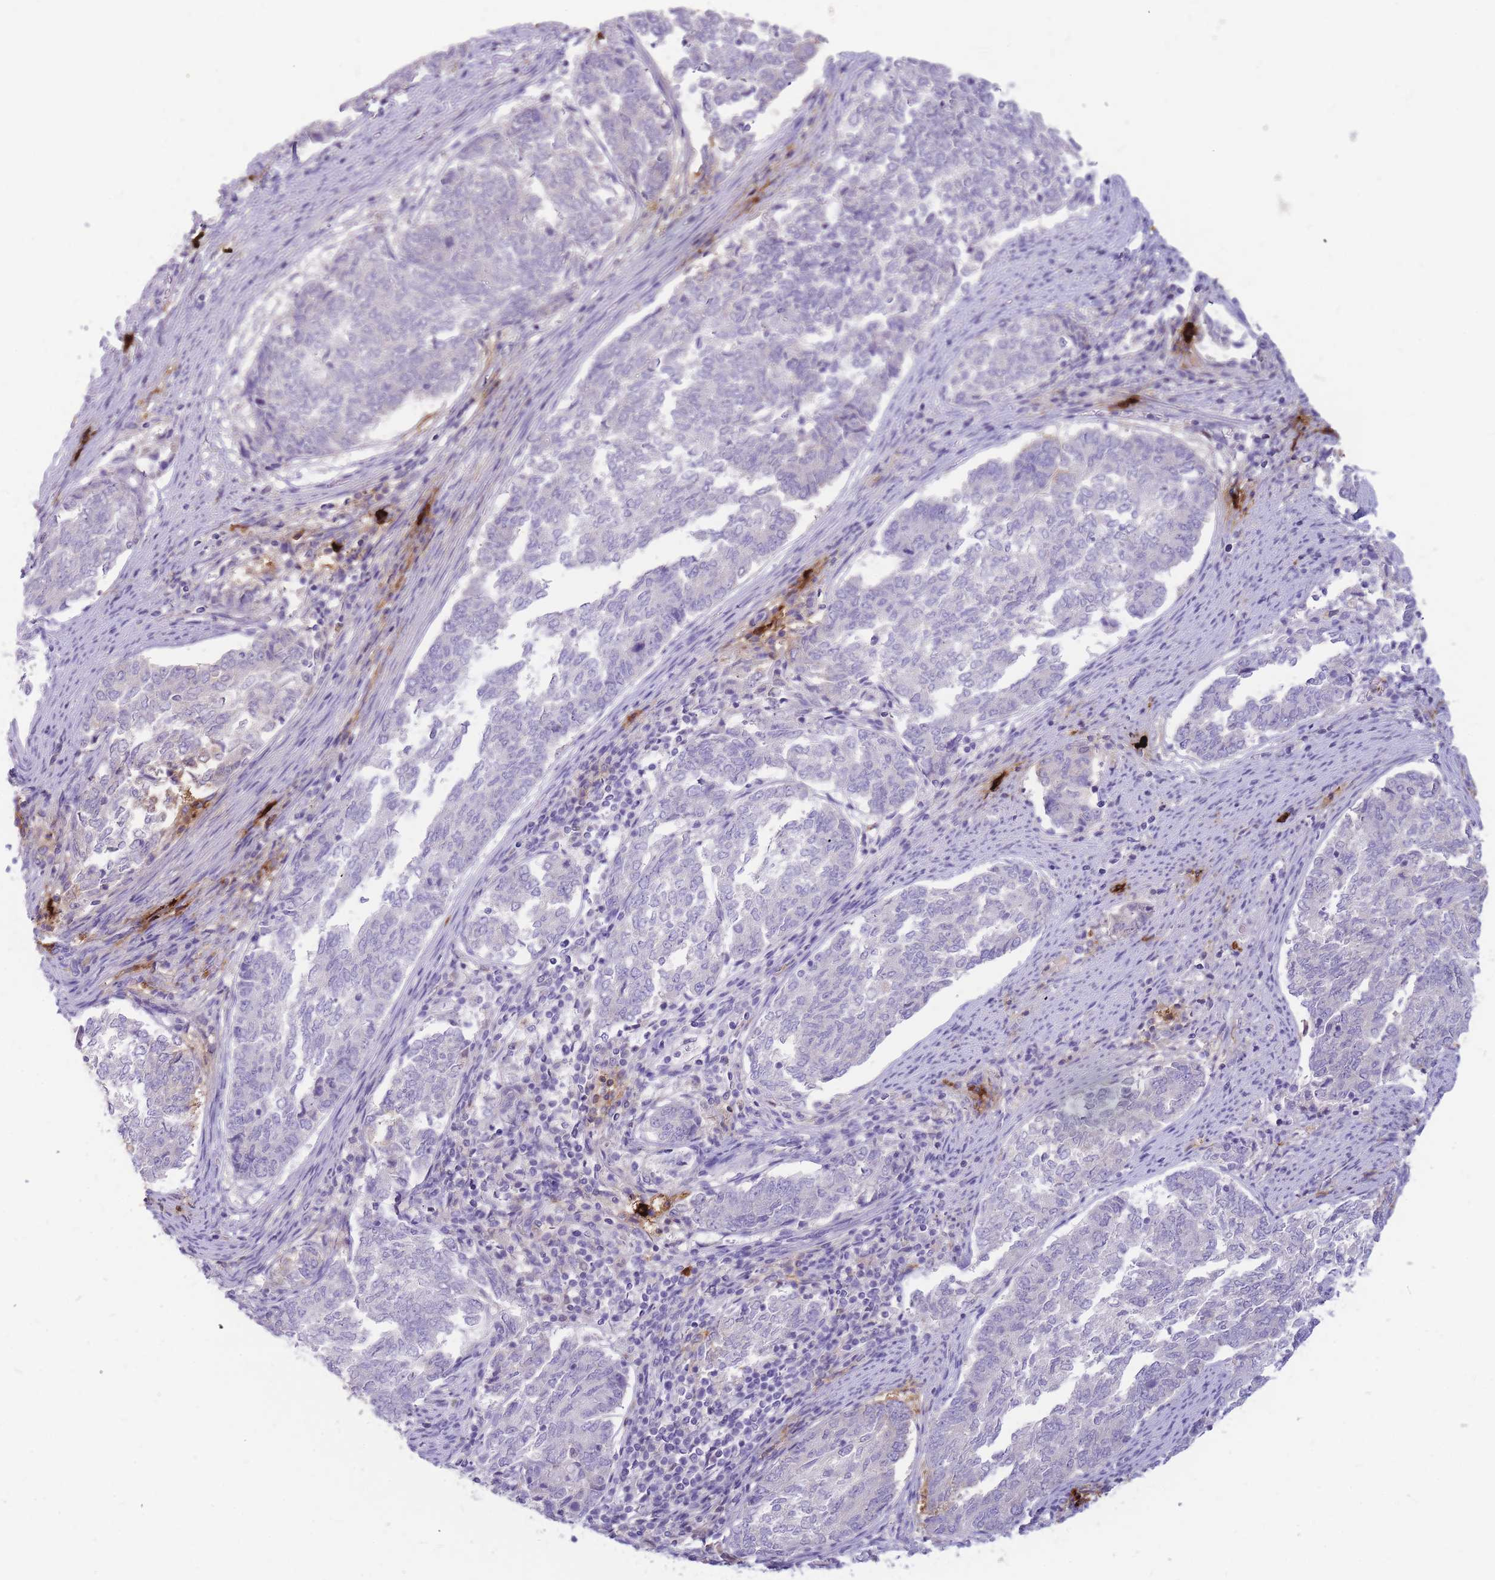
{"staining": {"intensity": "negative", "quantity": "none", "location": "none"}, "tissue": "endometrial cancer", "cell_type": "Tumor cells", "image_type": "cancer", "snomed": [{"axis": "morphology", "description": "Adenocarcinoma, NOS"}, {"axis": "topography", "description": "Endometrium"}], "caption": "A high-resolution photomicrograph shows immunohistochemistry staining of endometrial cancer (adenocarcinoma), which displays no significant expression in tumor cells.", "gene": "TPSAB1", "patient": {"sex": "female", "age": 80}}